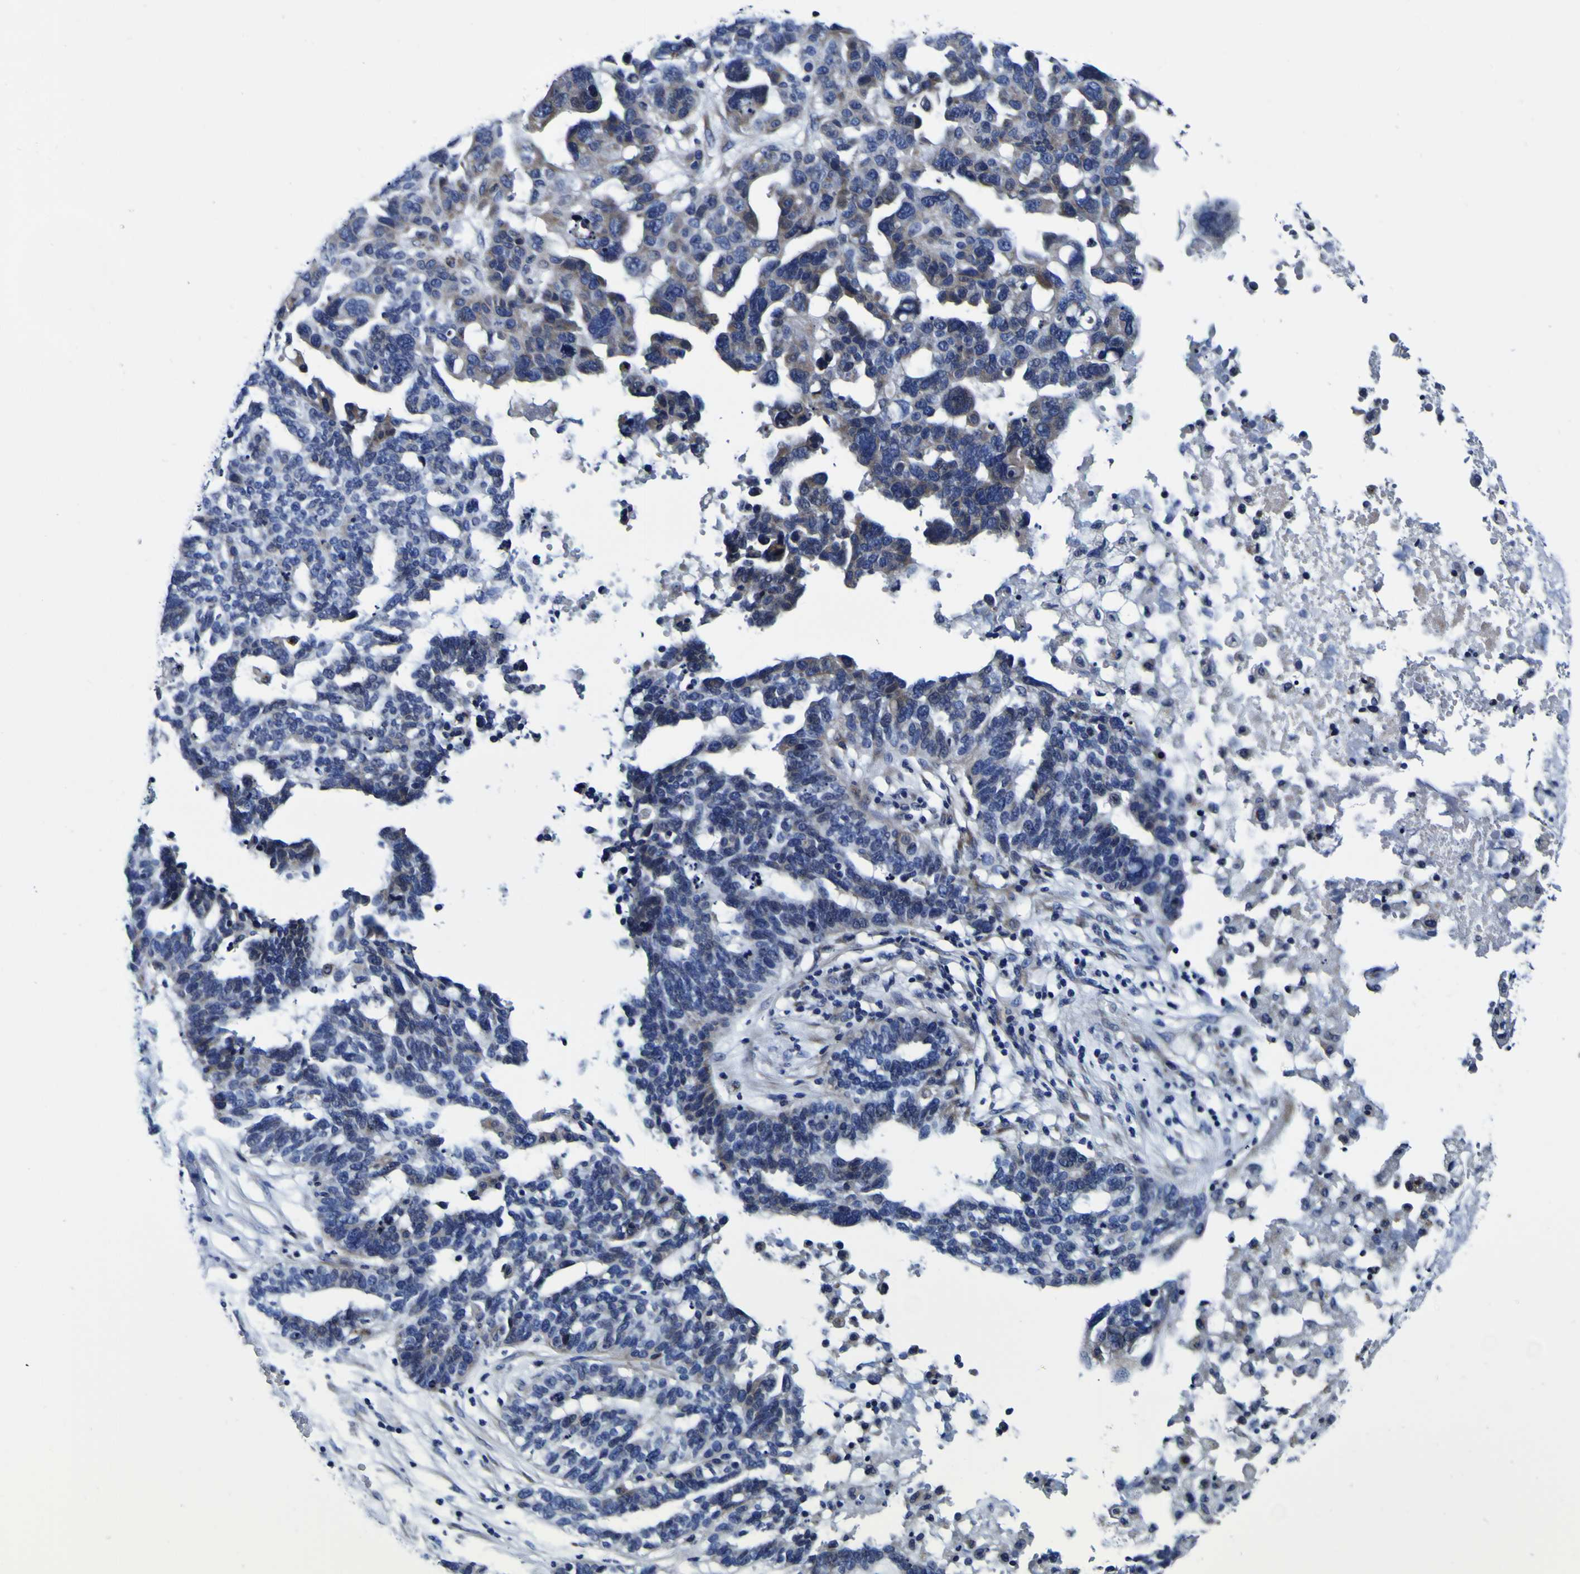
{"staining": {"intensity": "moderate", "quantity": "<25%", "location": "cytoplasmic/membranous"}, "tissue": "ovarian cancer", "cell_type": "Tumor cells", "image_type": "cancer", "snomed": [{"axis": "morphology", "description": "Cystadenocarcinoma, serous, NOS"}, {"axis": "topography", "description": "Ovary"}], "caption": "Immunohistochemical staining of human serous cystadenocarcinoma (ovarian) demonstrates low levels of moderate cytoplasmic/membranous expression in approximately <25% of tumor cells.", "gene": "PDLIM4", "patient": {"sex": "female", "age": 59}}